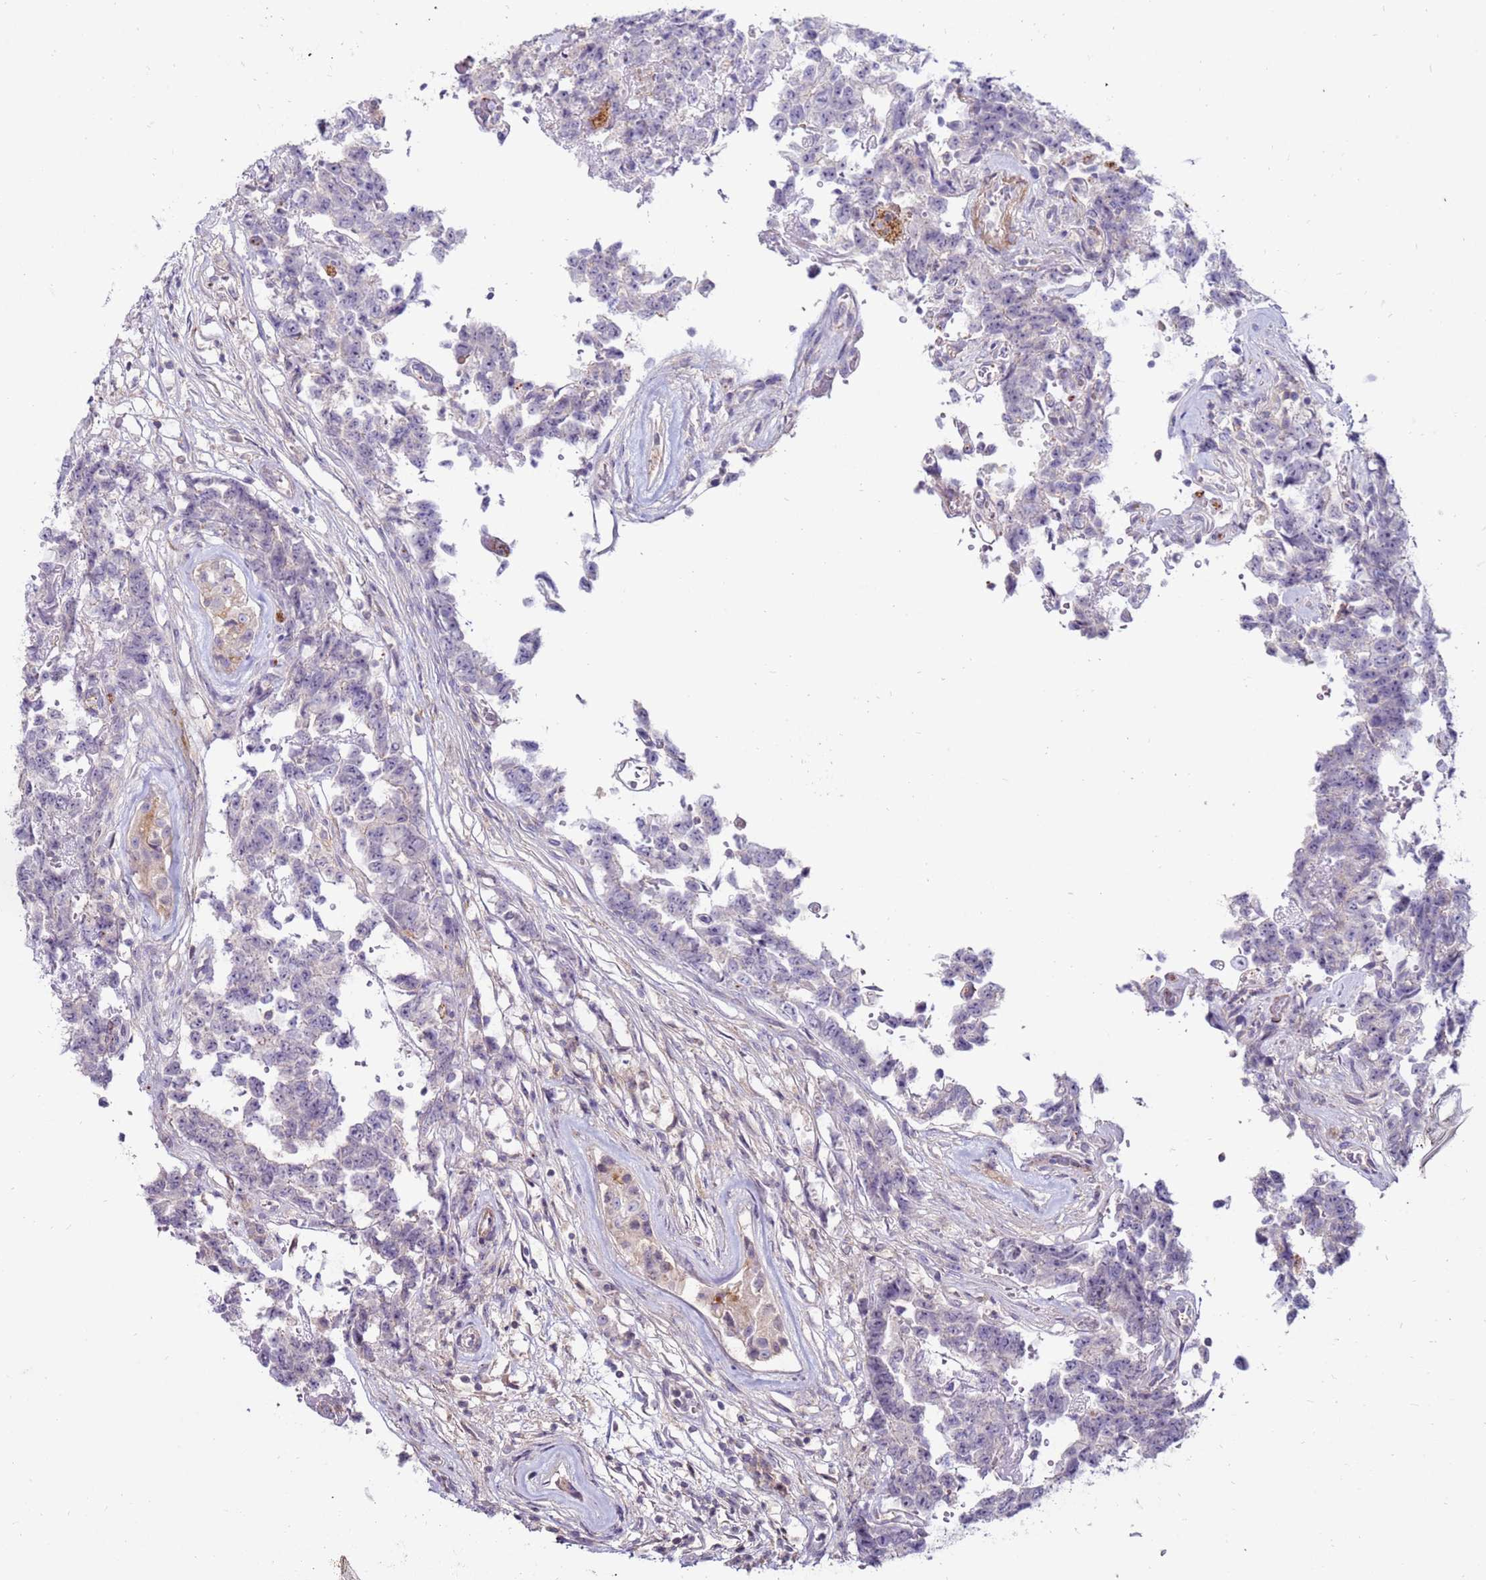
{"staining": {"intensity": "negative", "quantity": "none", "location": "none"}, "tissue": "testis cancer", "cell_type": "Tumor cells", "image_type": "cancer", "snomed": [{"axis": "morphology", "description": "Normal tissue, NOS"}, {"axis": "morphology", "description": "Carcinoma, Embryonal, NOS"}, {"axis": "topography", "description": "Testis"}, {"axis": "topography", "description": "Epididymis"}], "caption": "The image exhibits no staining of tumor cells in testis cancer (embryonal carcinoma).", "gene": "CLEC4M", "patient": {"sex": "male", "age": 25}}